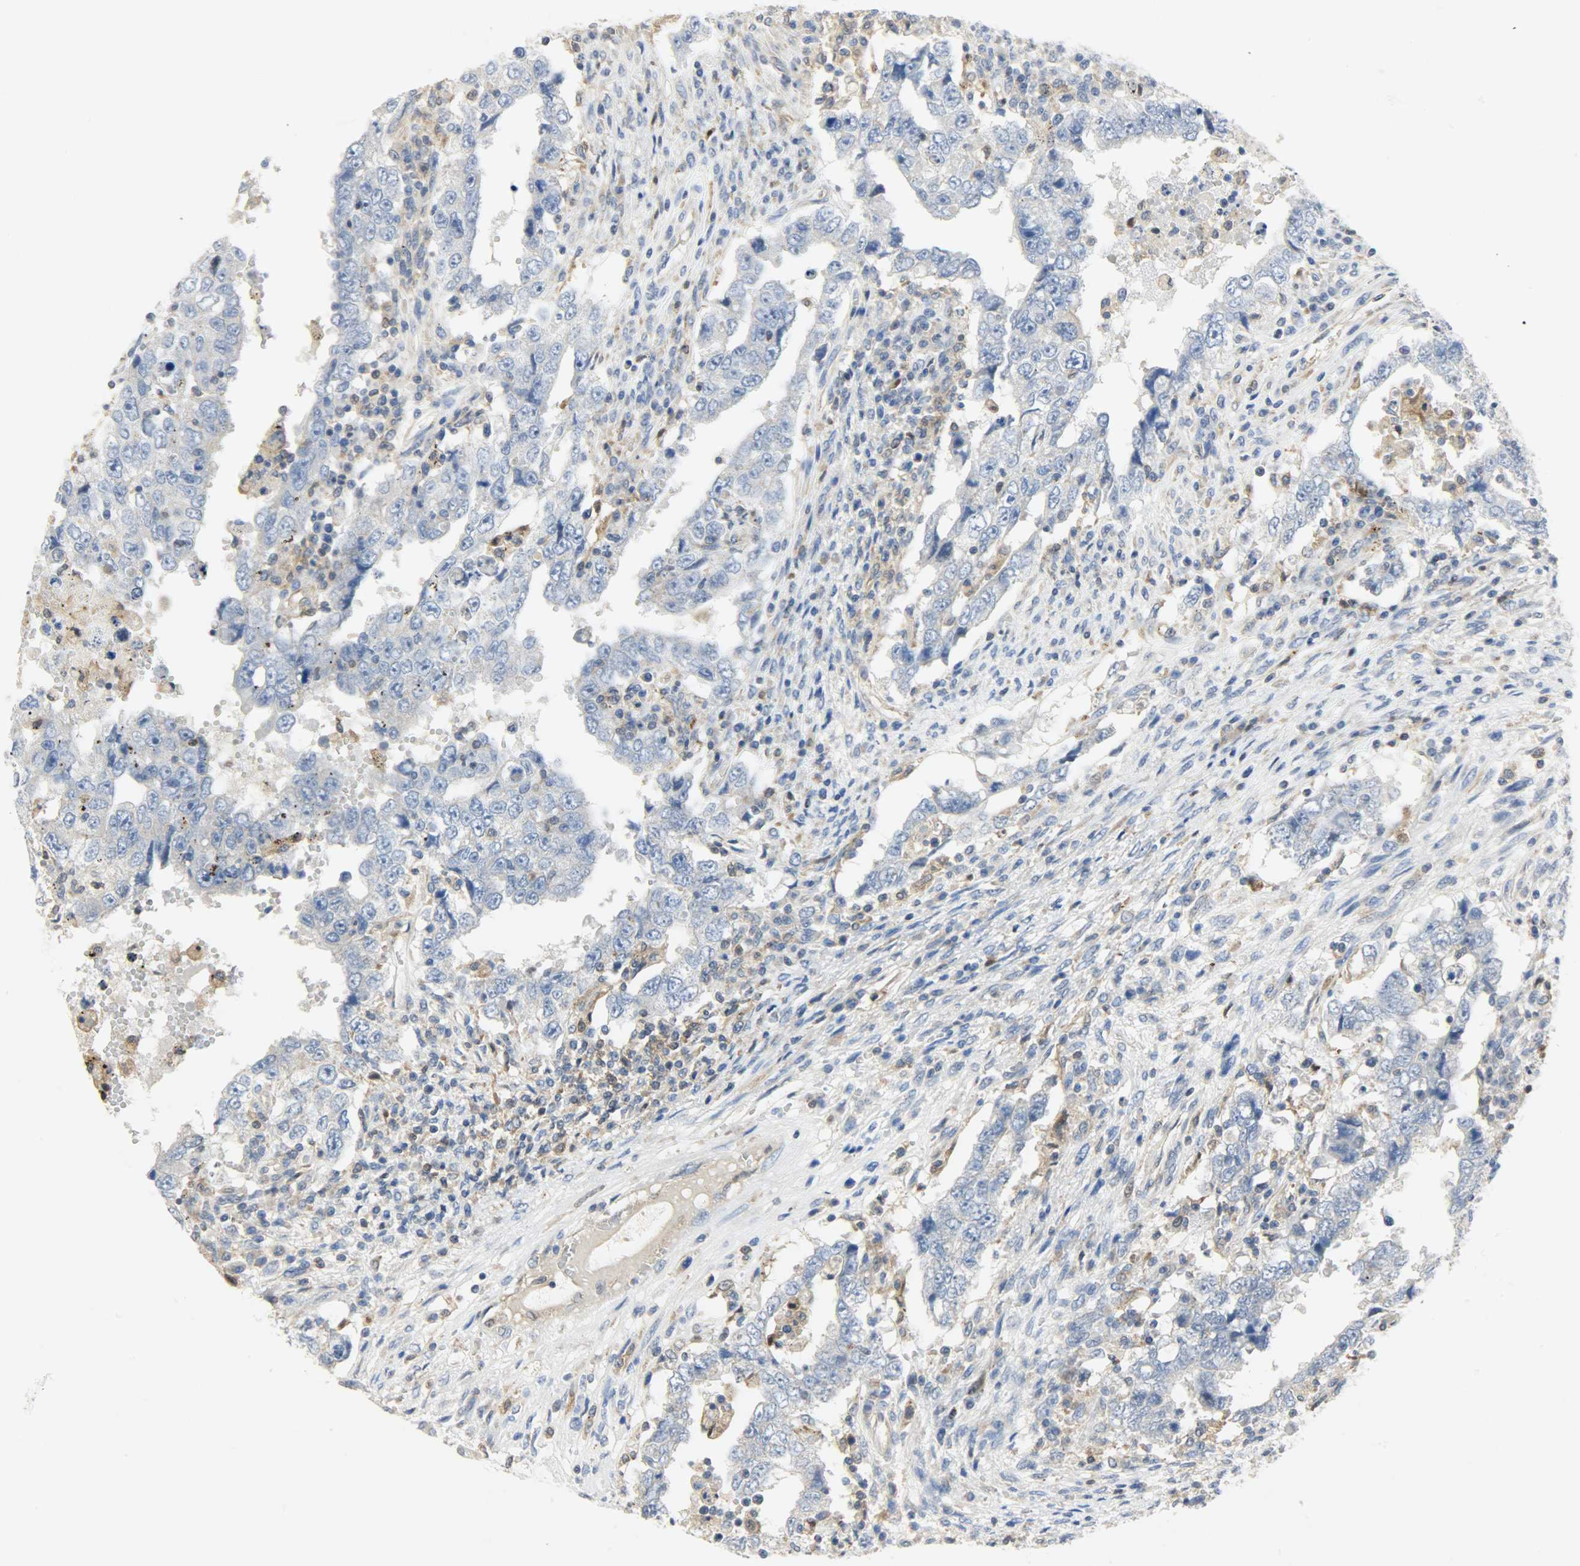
{"staining": {"intensity": "negative", "quantity": "none", "location": "none"}, "tissue": "testis cancer", "cell_type": "Tumor cells", "image_type": "cancer", "snomed": [{"axis": "morphology", "description": "Carcinoma, Embryonal, NOS"}, {"axis": "topography", "description": "Testis"}], "caption": "Immunohistochemical staining of testis cancer displays no significant staining in tumor cells.", "gene": "TRIM21", "patient": {"sex": "male", "age": 26}}